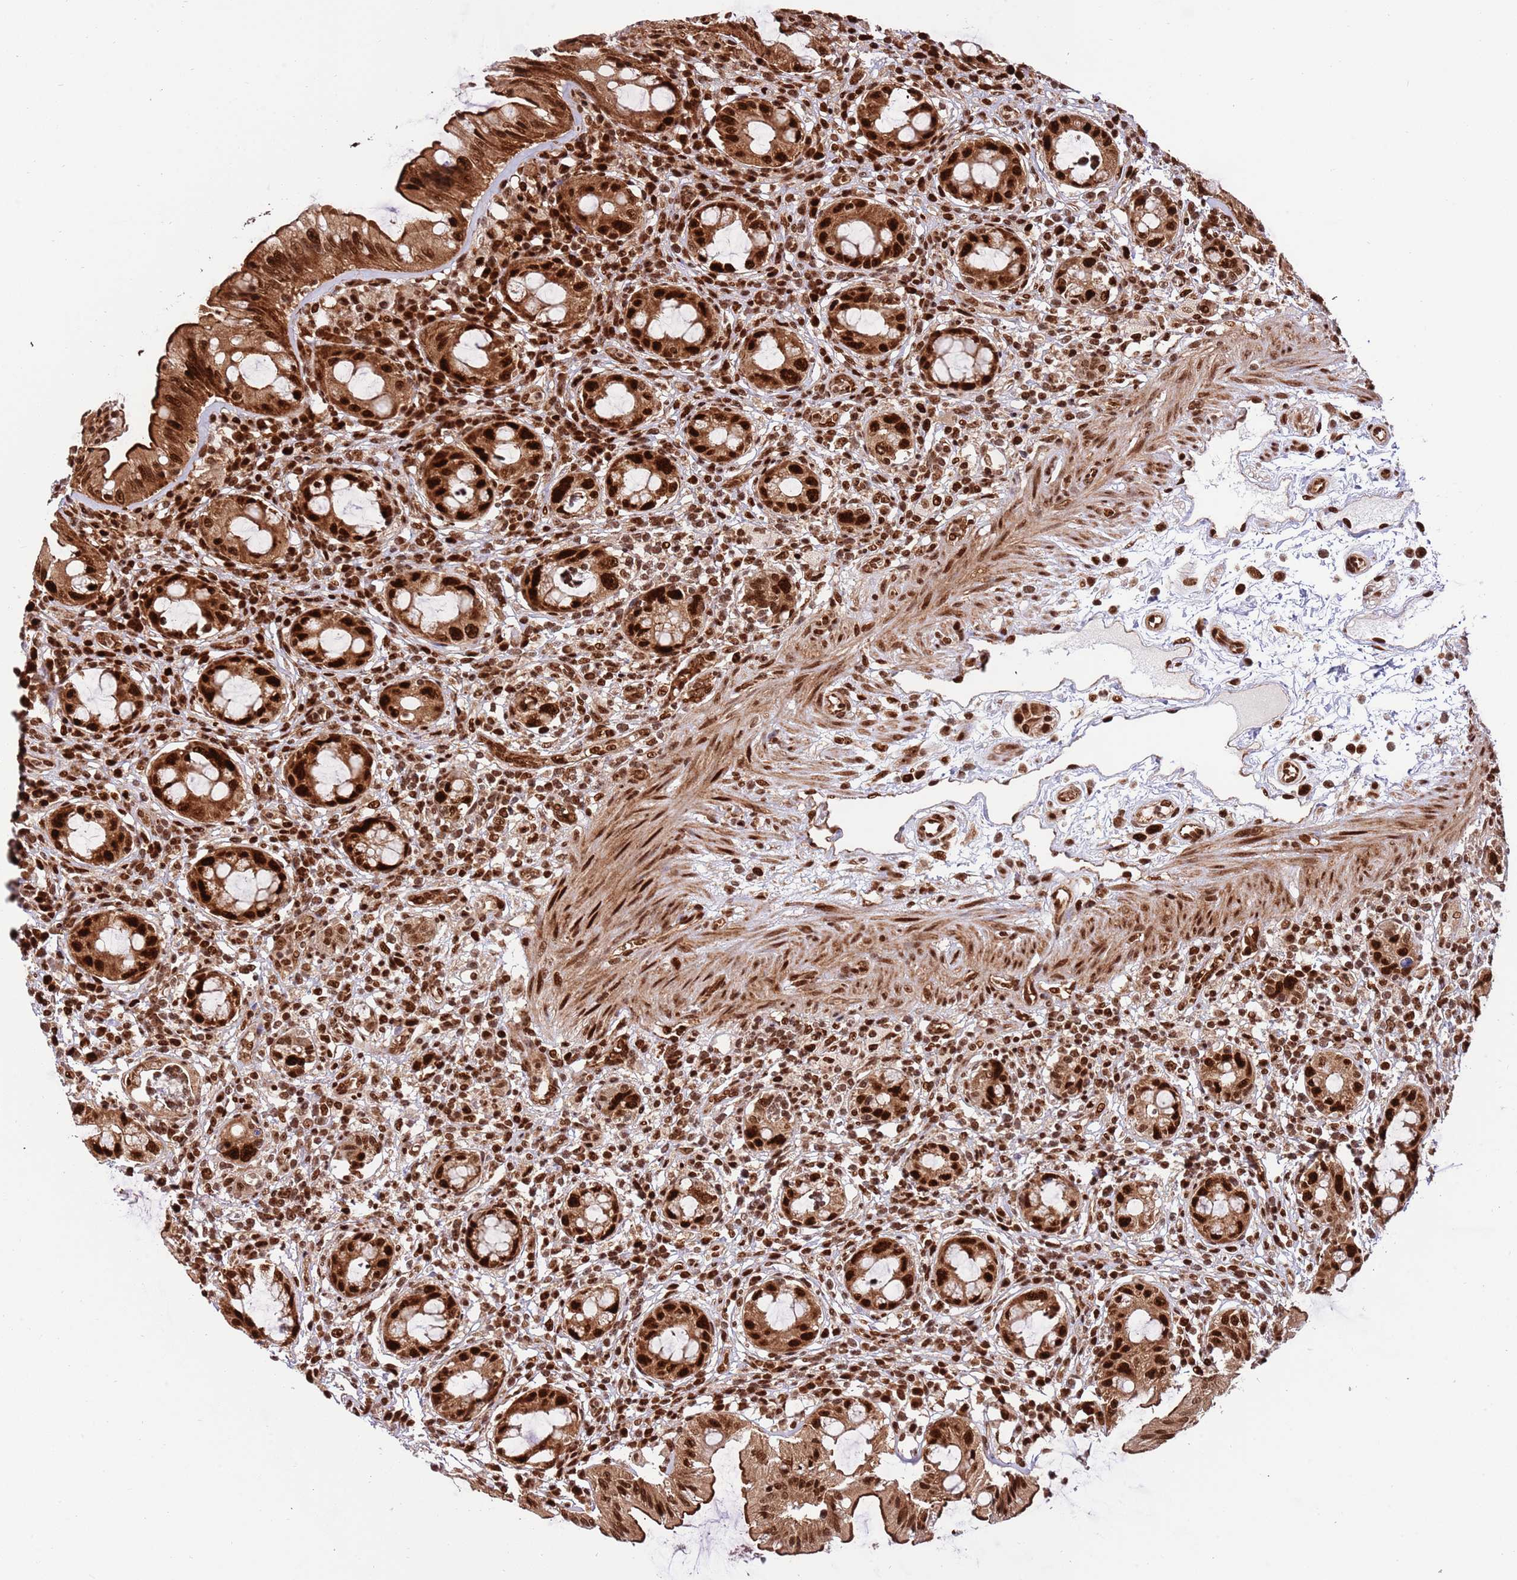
{"staining": {"intensity": "strong", "quantity": ">75%", "location": "cytoplasmic/membranous,nuclear"}, "tissue": "rectum", "cell_type": "Glandular cells", "image_type": "normal", "snomed": [{"axis": "morphology", "description": "Normal tissue, NOS"}, {"axis": "topography", "description": "Rectum"}], "caption": "Rectum stained for a protein (brown) reveals strong cytoplasmic/membranous,nuclear positive positivity in approximately >75% of glandular cells.", "gene": "RIF1", "patient": {"sex": "female", "age": 57}}